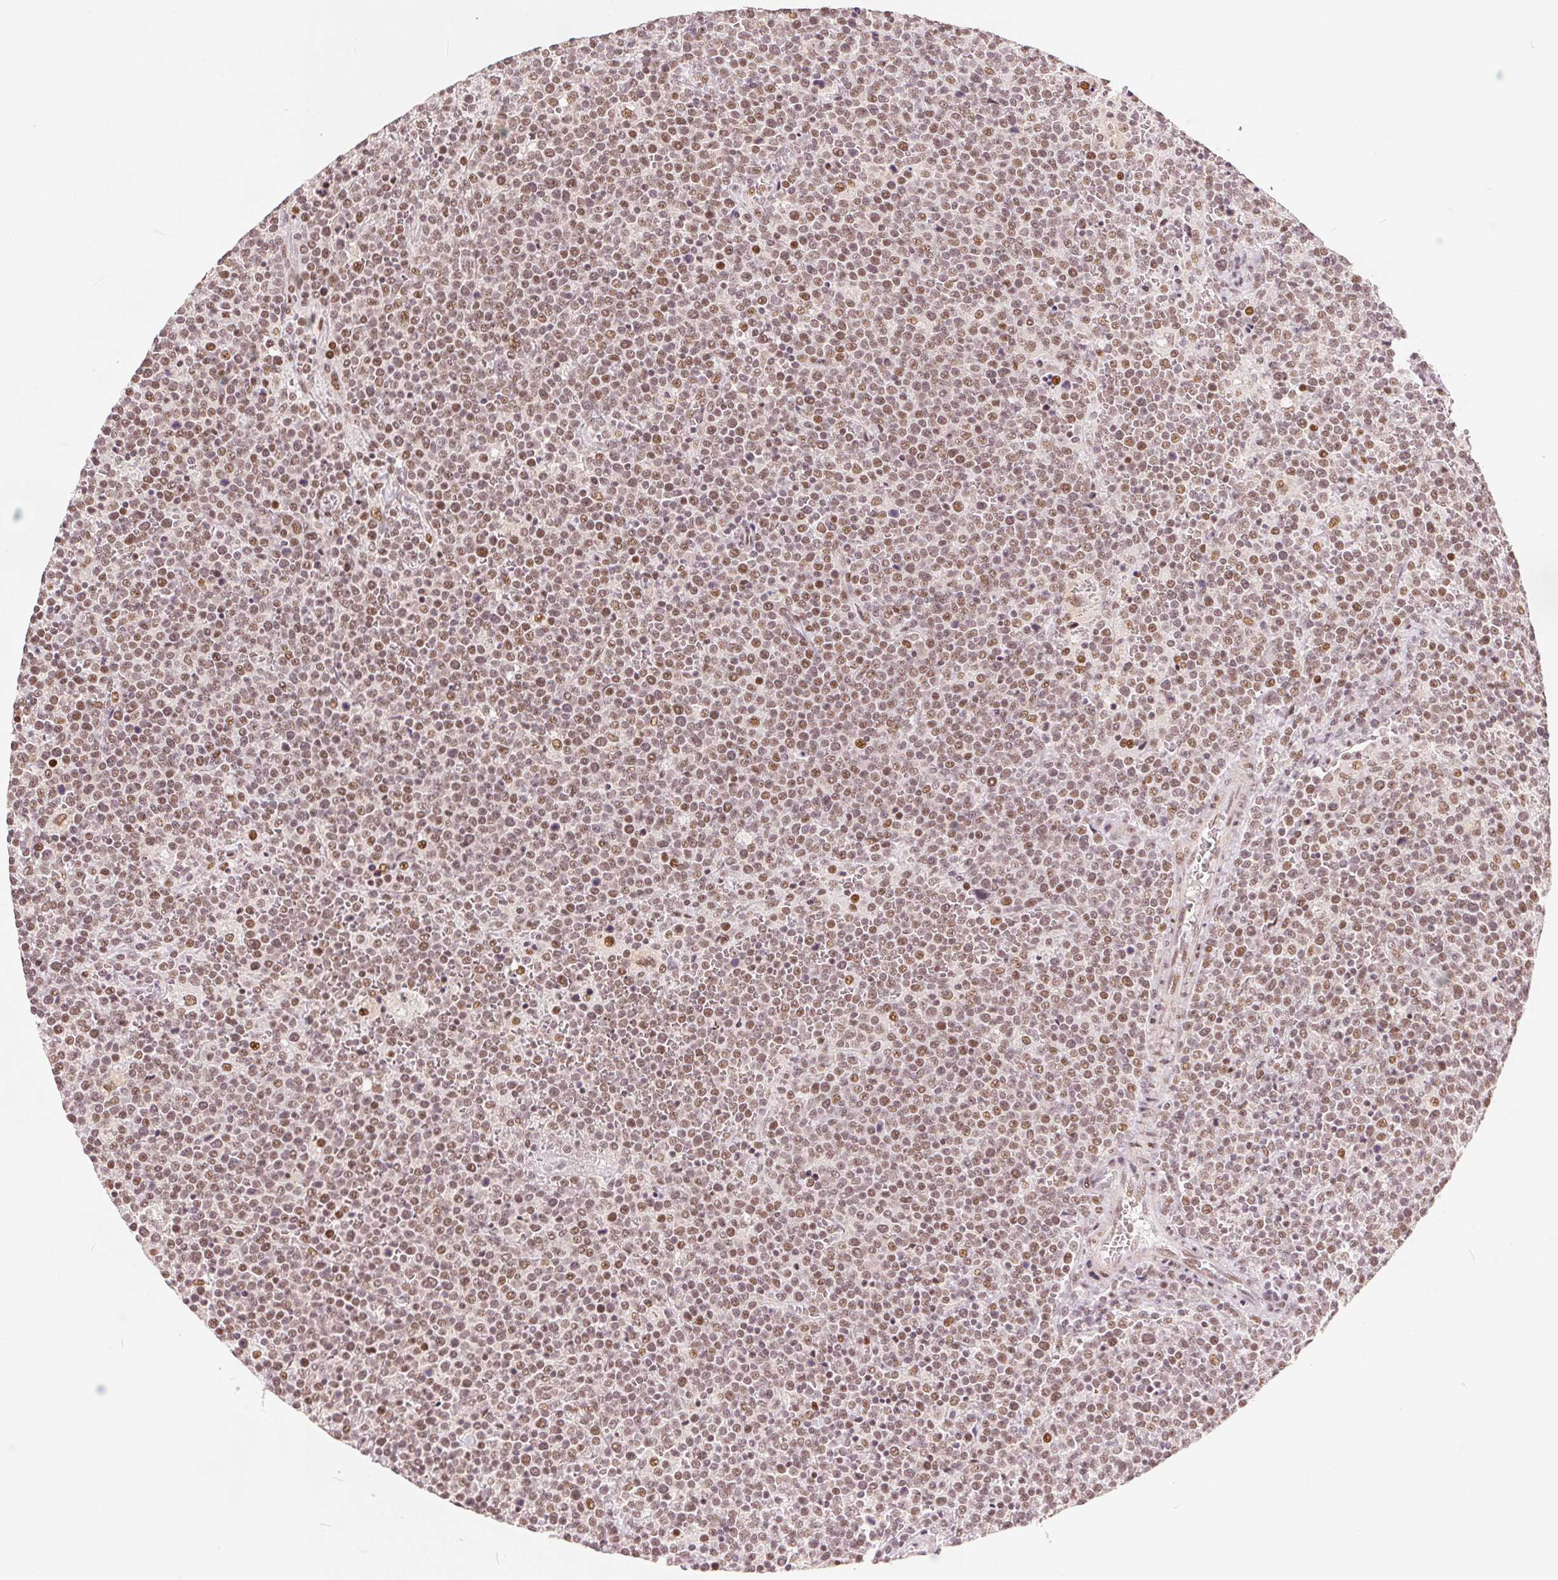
{"staining": {"intensity": "moderate", "quantity": ">75%", "location": "nuclear"}, "tissue": "lymphoma", "cell_type": "Tumor cells", "image_type": "cancer", "snomed": [{"axis": "morphology", "description": "Malignant lymphoma, non-Hodgkin's type, High grade"}, {"axis": "topography", "description": "Lymph node"}], "caption": "High-grade malignant lymphoma, non-Hodgkin's type tissue shows moderate nuclear positivity in approximately >75% of tumor cells", "gene": "ZNF703", "patient": {"sex": "male", "age": 61}}